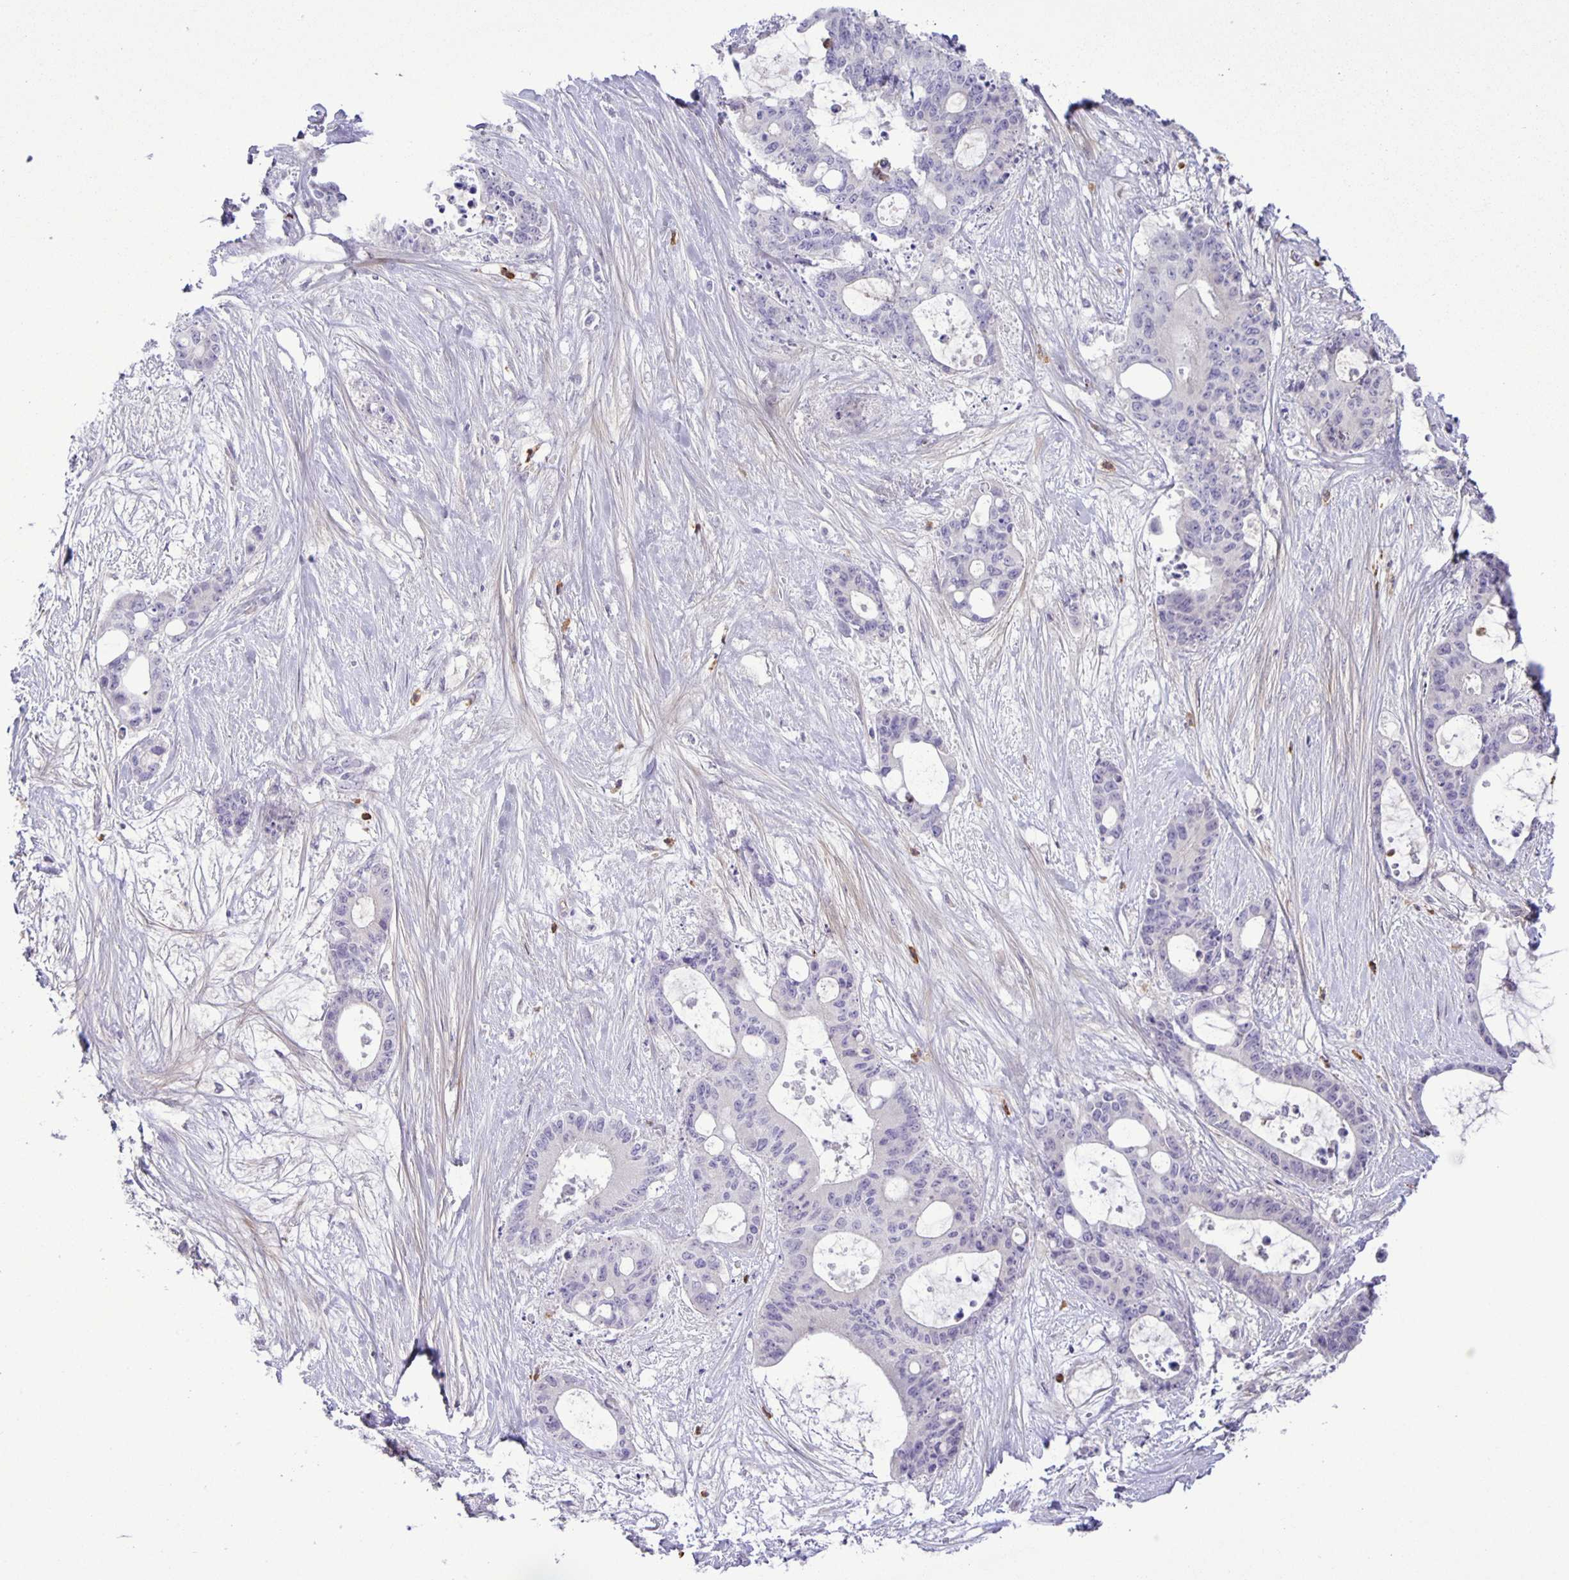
{"staining": {"intensity": "negative", "quantity": "none", "location": "none"}, "tissue": "liver cancer", "cell_type": "Tumor cells", "image_type": "cancer", "snomed": [{"axis": "morphology", "description": "Normal tissue, NOS"}, {"axis": "morphology", "description": "Cholangiocarcinoma"}, {"axis": "topography", "description": "Liver"}, {"axis": "topography", "description": "Peripheral nerve tissue"}], "caption": "This is a image of IHC staining of cholangiocarcinoma (liver), which shows no expression in tumor cells.", "gene": "ADCK1", "patient": {"sex": "female", "age": 73}}